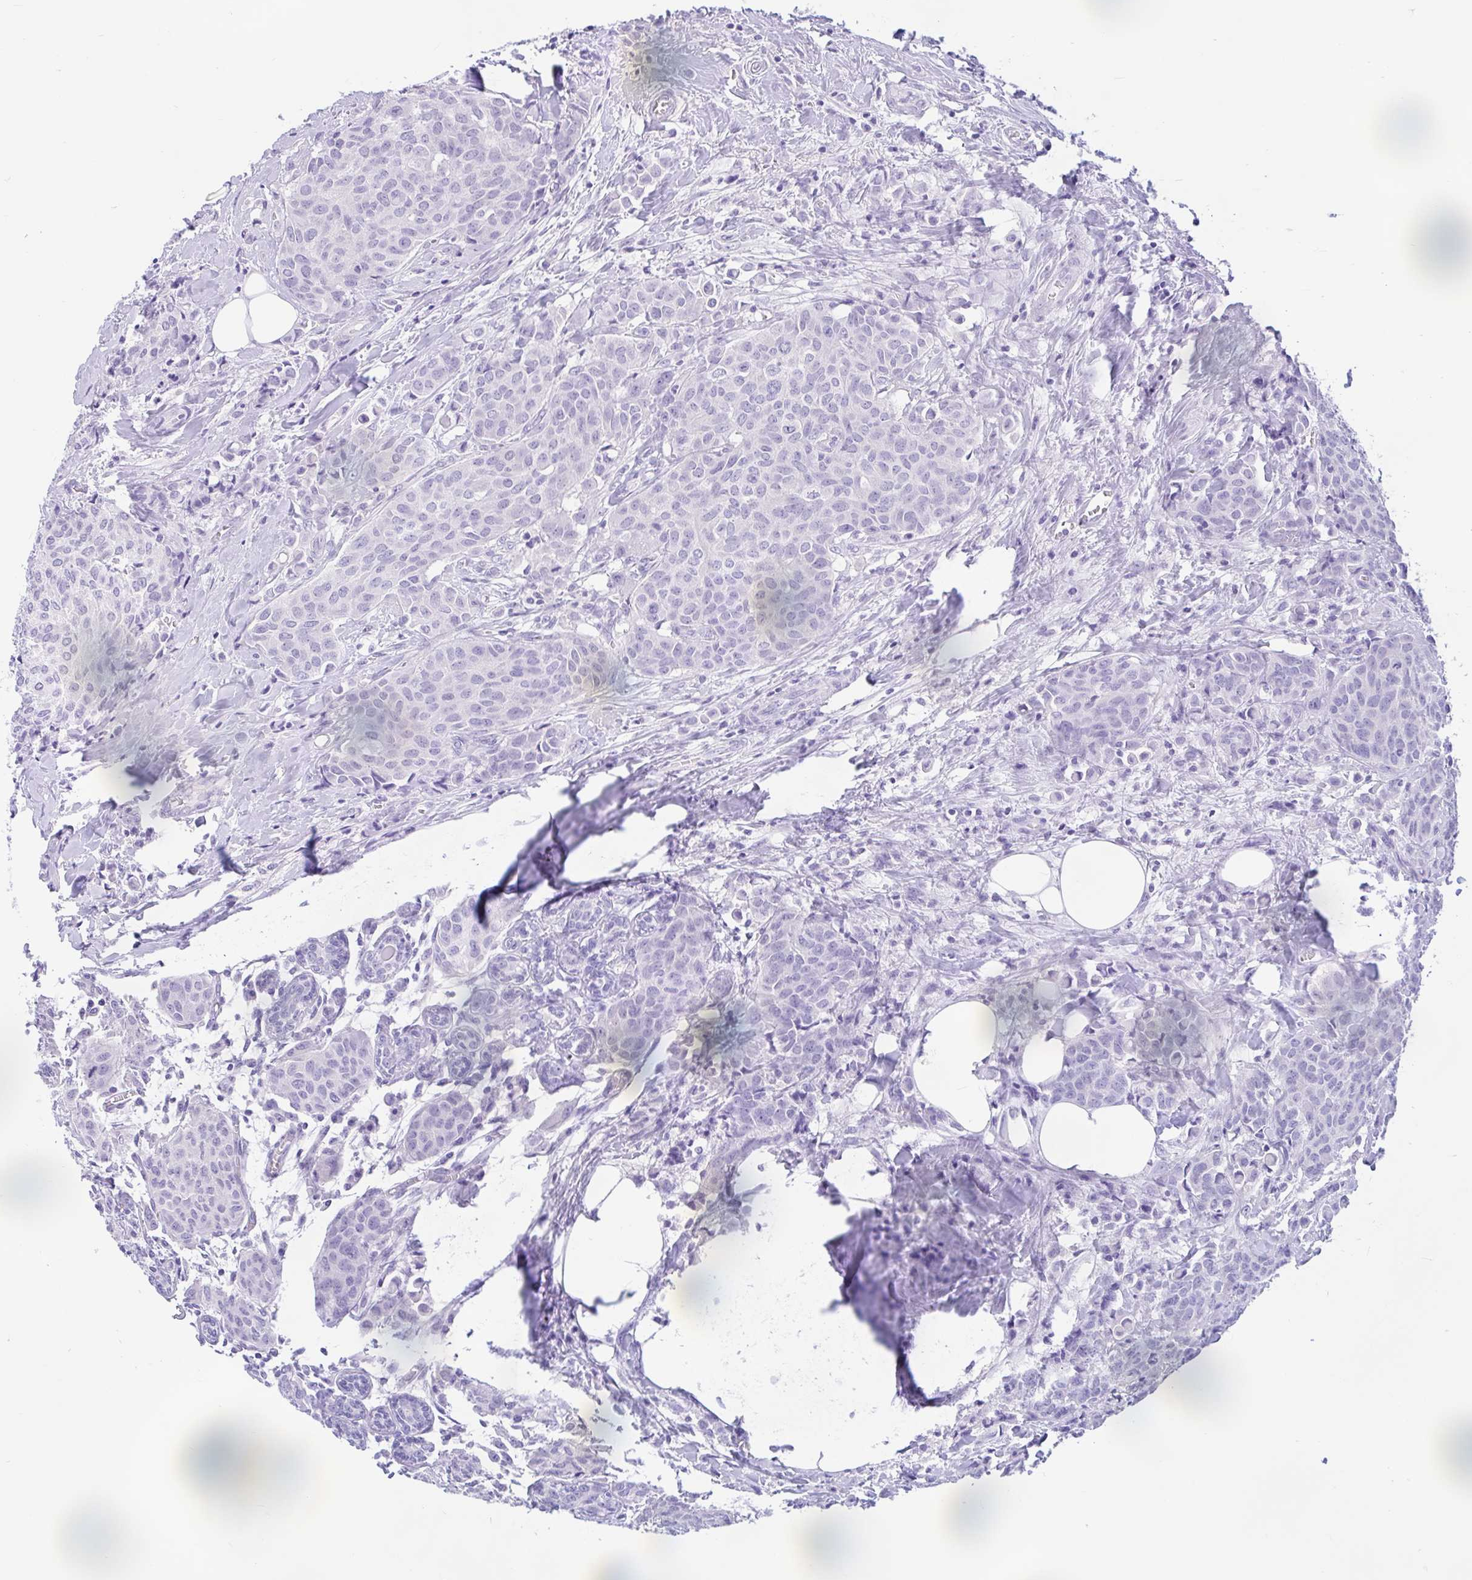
{"staining": {"intensity": "negative", "quantity": "none", "location": "none"}, "tissue": "breast cancer", "cell_type": "Tumor cells", "image_type": "cancer", "snomed": [{"axis": "morphology", "description": "Duct carcinoma"}, {"axis": "topography", "description": "Breast"}], "caption": "The immunohistochemistry (IHC) image has no significant staining in tumor cells of infiltrating ductal carcinoma (breast) tissue. Nuclei are stained in blue.", "gene": "ZNF319", "patient": {"sex": "female", "age": 47}}